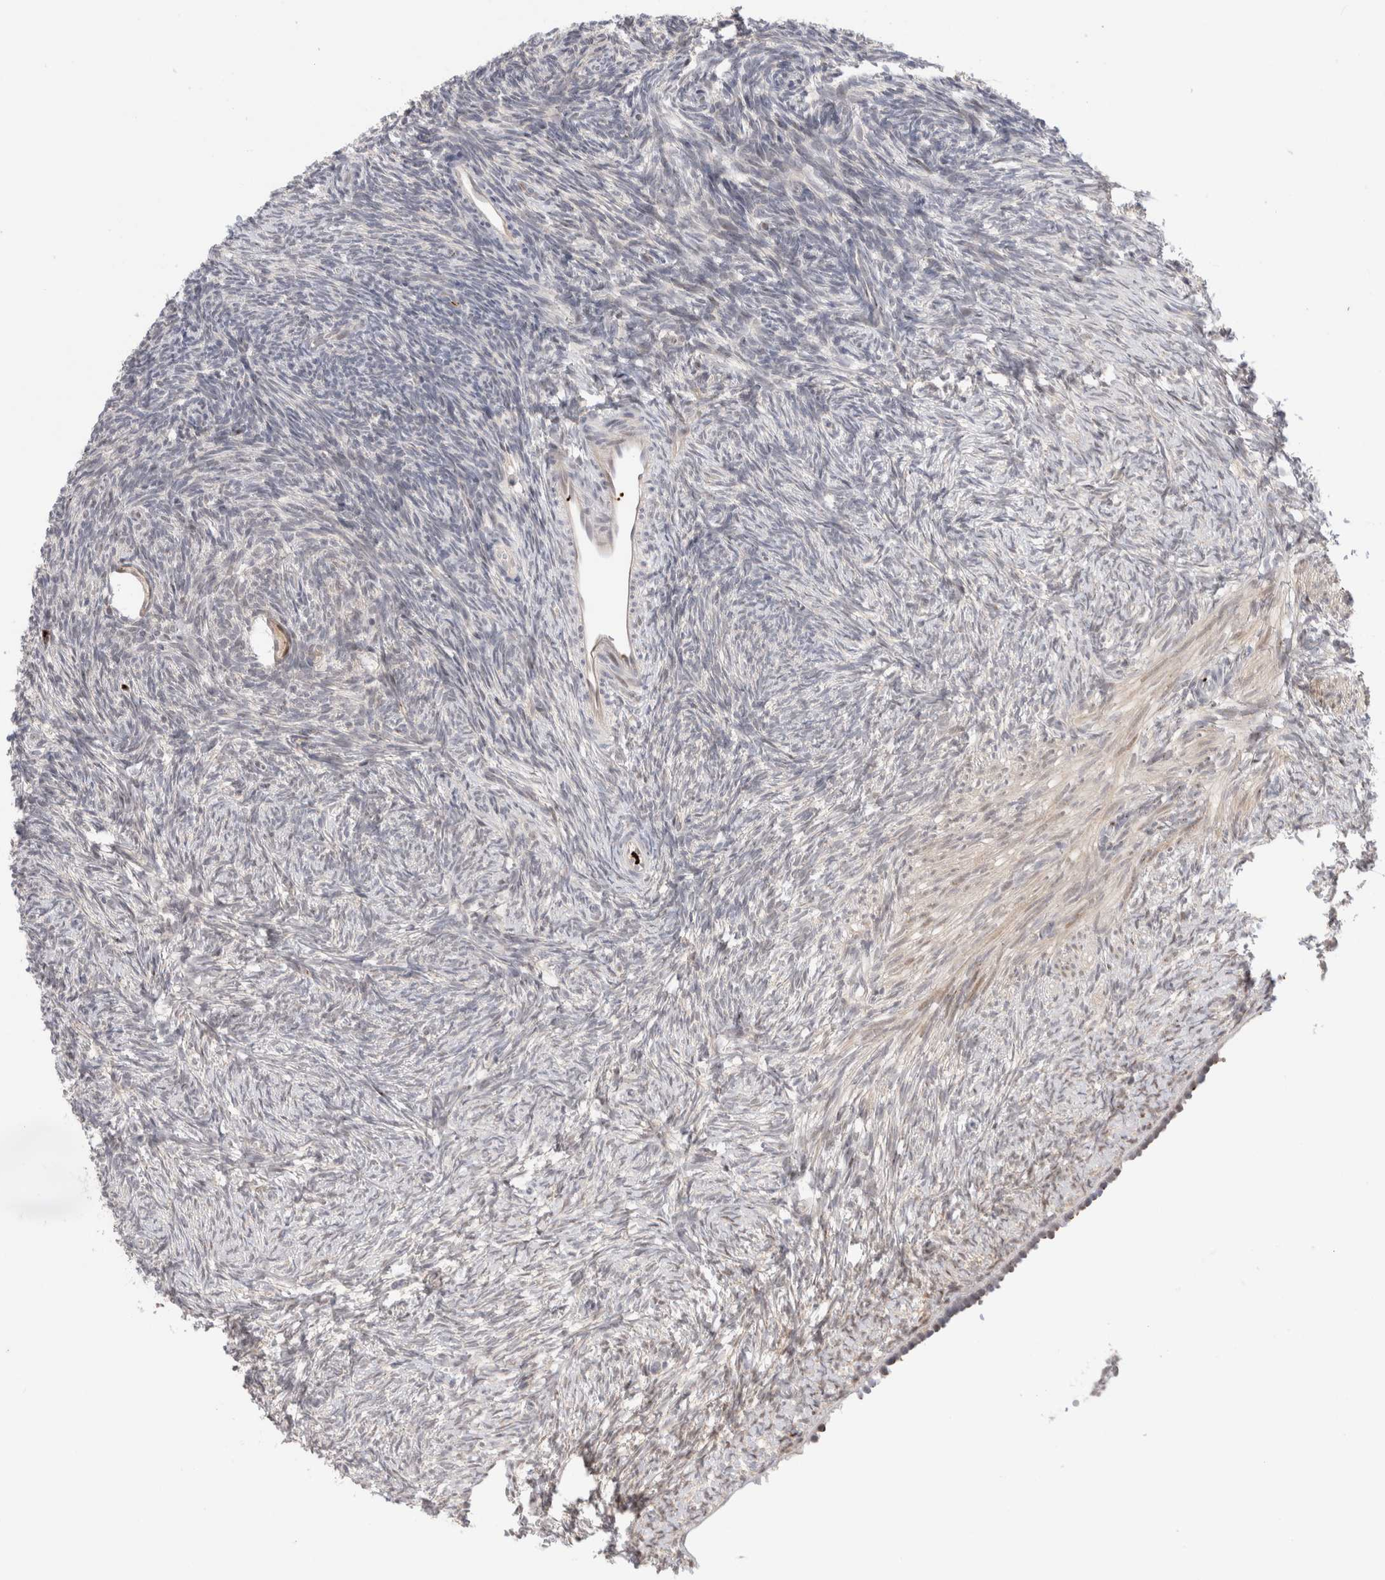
{"staining": {"intensity": "moderate", "quantity": ">75%", "location": "cytoplasmic/membranous"}, "tissue": "ovary", "cell_type": "Follicle cells", "image_type": "normal", "snomed": [{"axis": "morphology", "description": "Normal tissue, NOS"}, {"axis": "topography", "description": "Ovary"}], "caption": "Ovary stained for a protein exhibits moderate cytoplasmic/membranous positivity in follicle cells. Ihc stains the protein of interest in brown and the nuclei are stained blue.", "gene": "VPS28", "patient": {"sex": "female", "age": 34}}